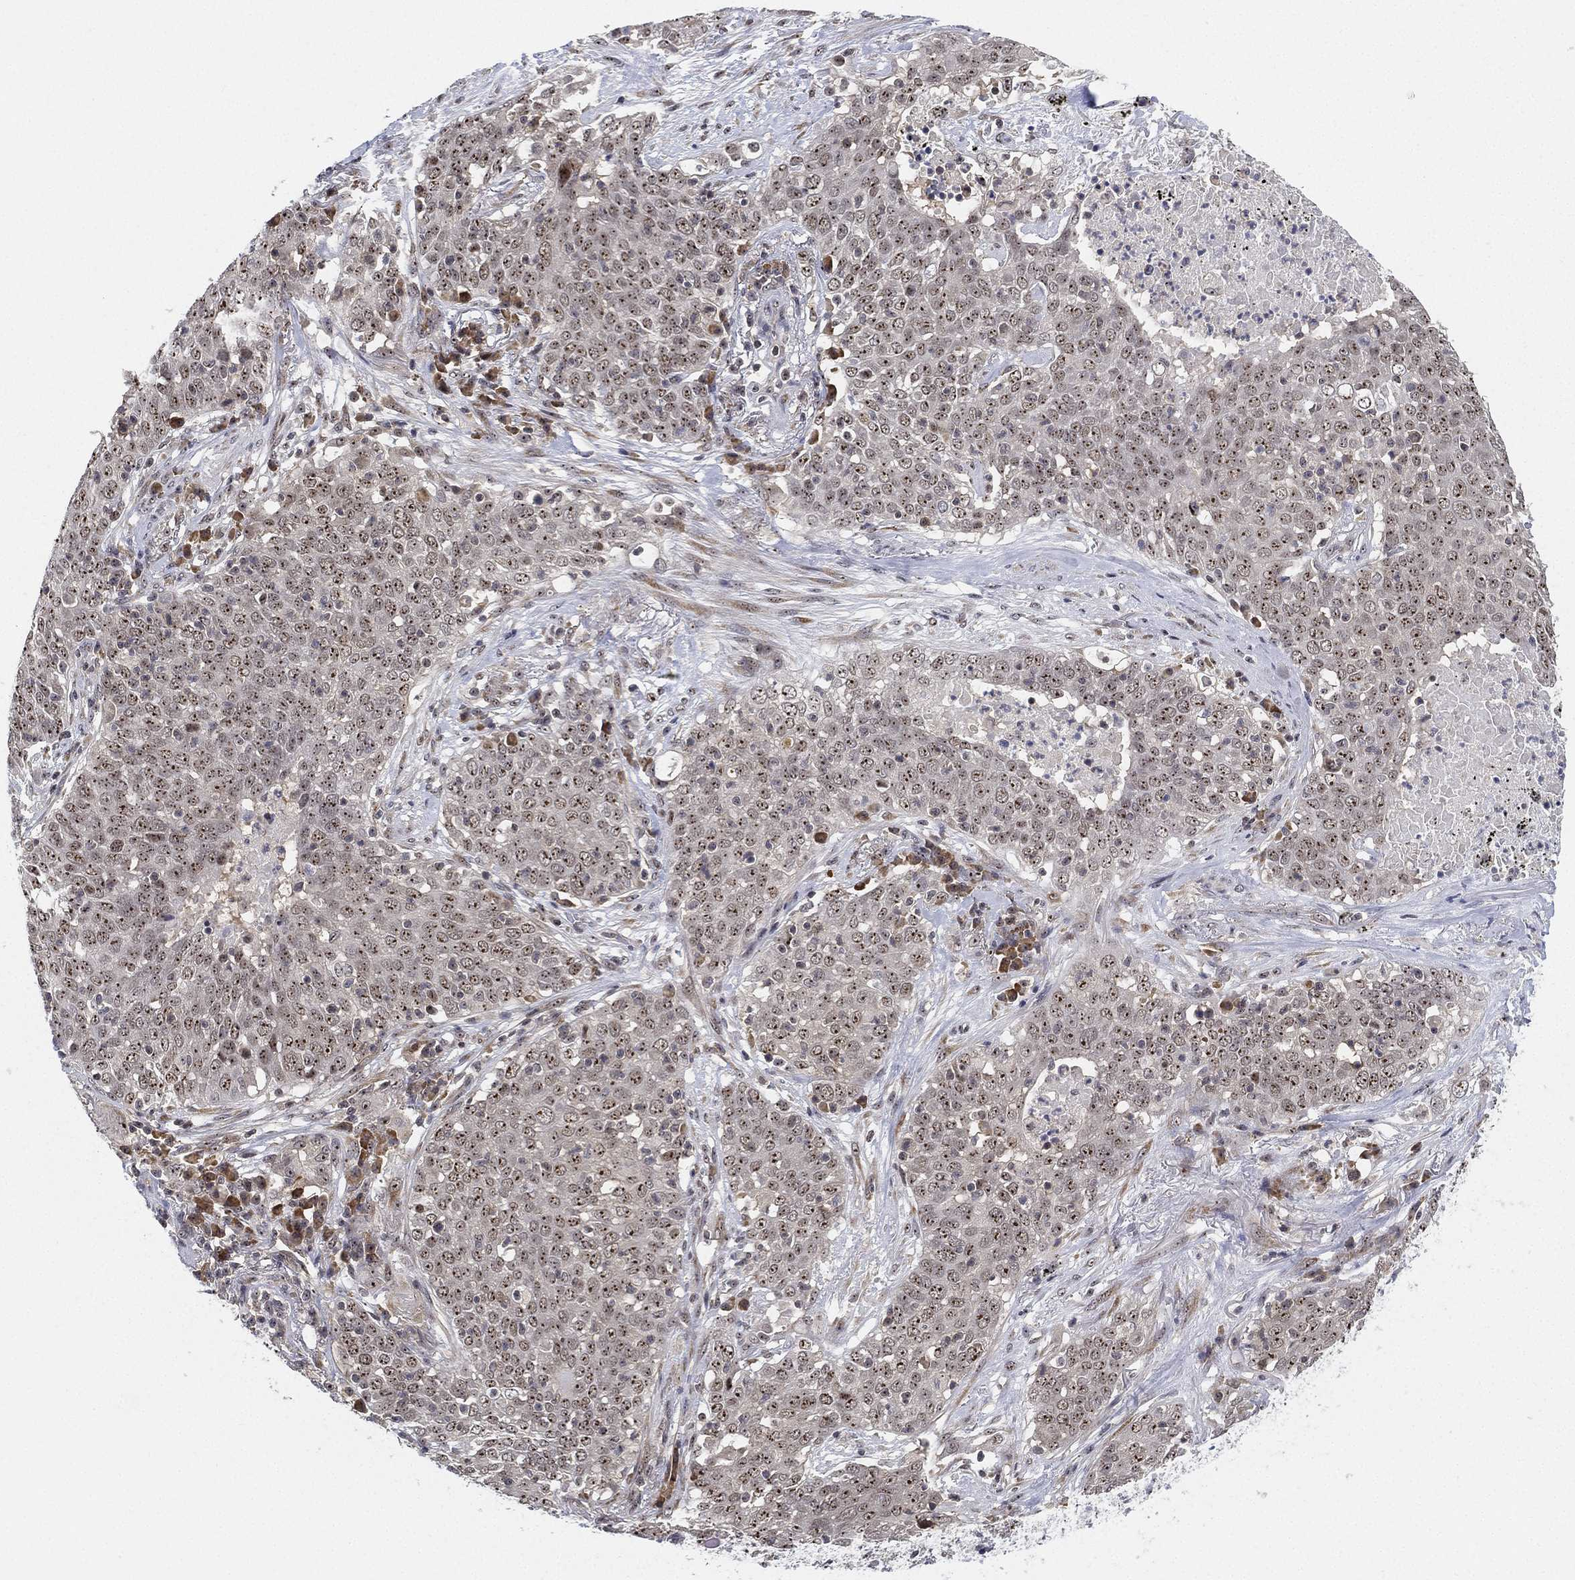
{"staining": {"intensity": "strong", "quantity": ">75%", "location": "nuclear"}, "tissue": "lung cancer", "cell_type": "Tumor cells", "image_type": "cancer", "snomed": [{"axis": "morphology", "description": "Squamous cell carcinoma, NOS"}, {"axis": "topography", "description": "Lung"}], "caption": "A brown stain labels strong nuclear staining of a protein in squamous cell carcinoma (lung) tumor cells. The staining was performed using DAB (3,3'-diaminobenzidine), with brown indicating positive protein expression. Nuclei are stained blue with hematoxylin.", "gene": "PPP1R16B", "patient": {"sex": "male", "age": 82}}